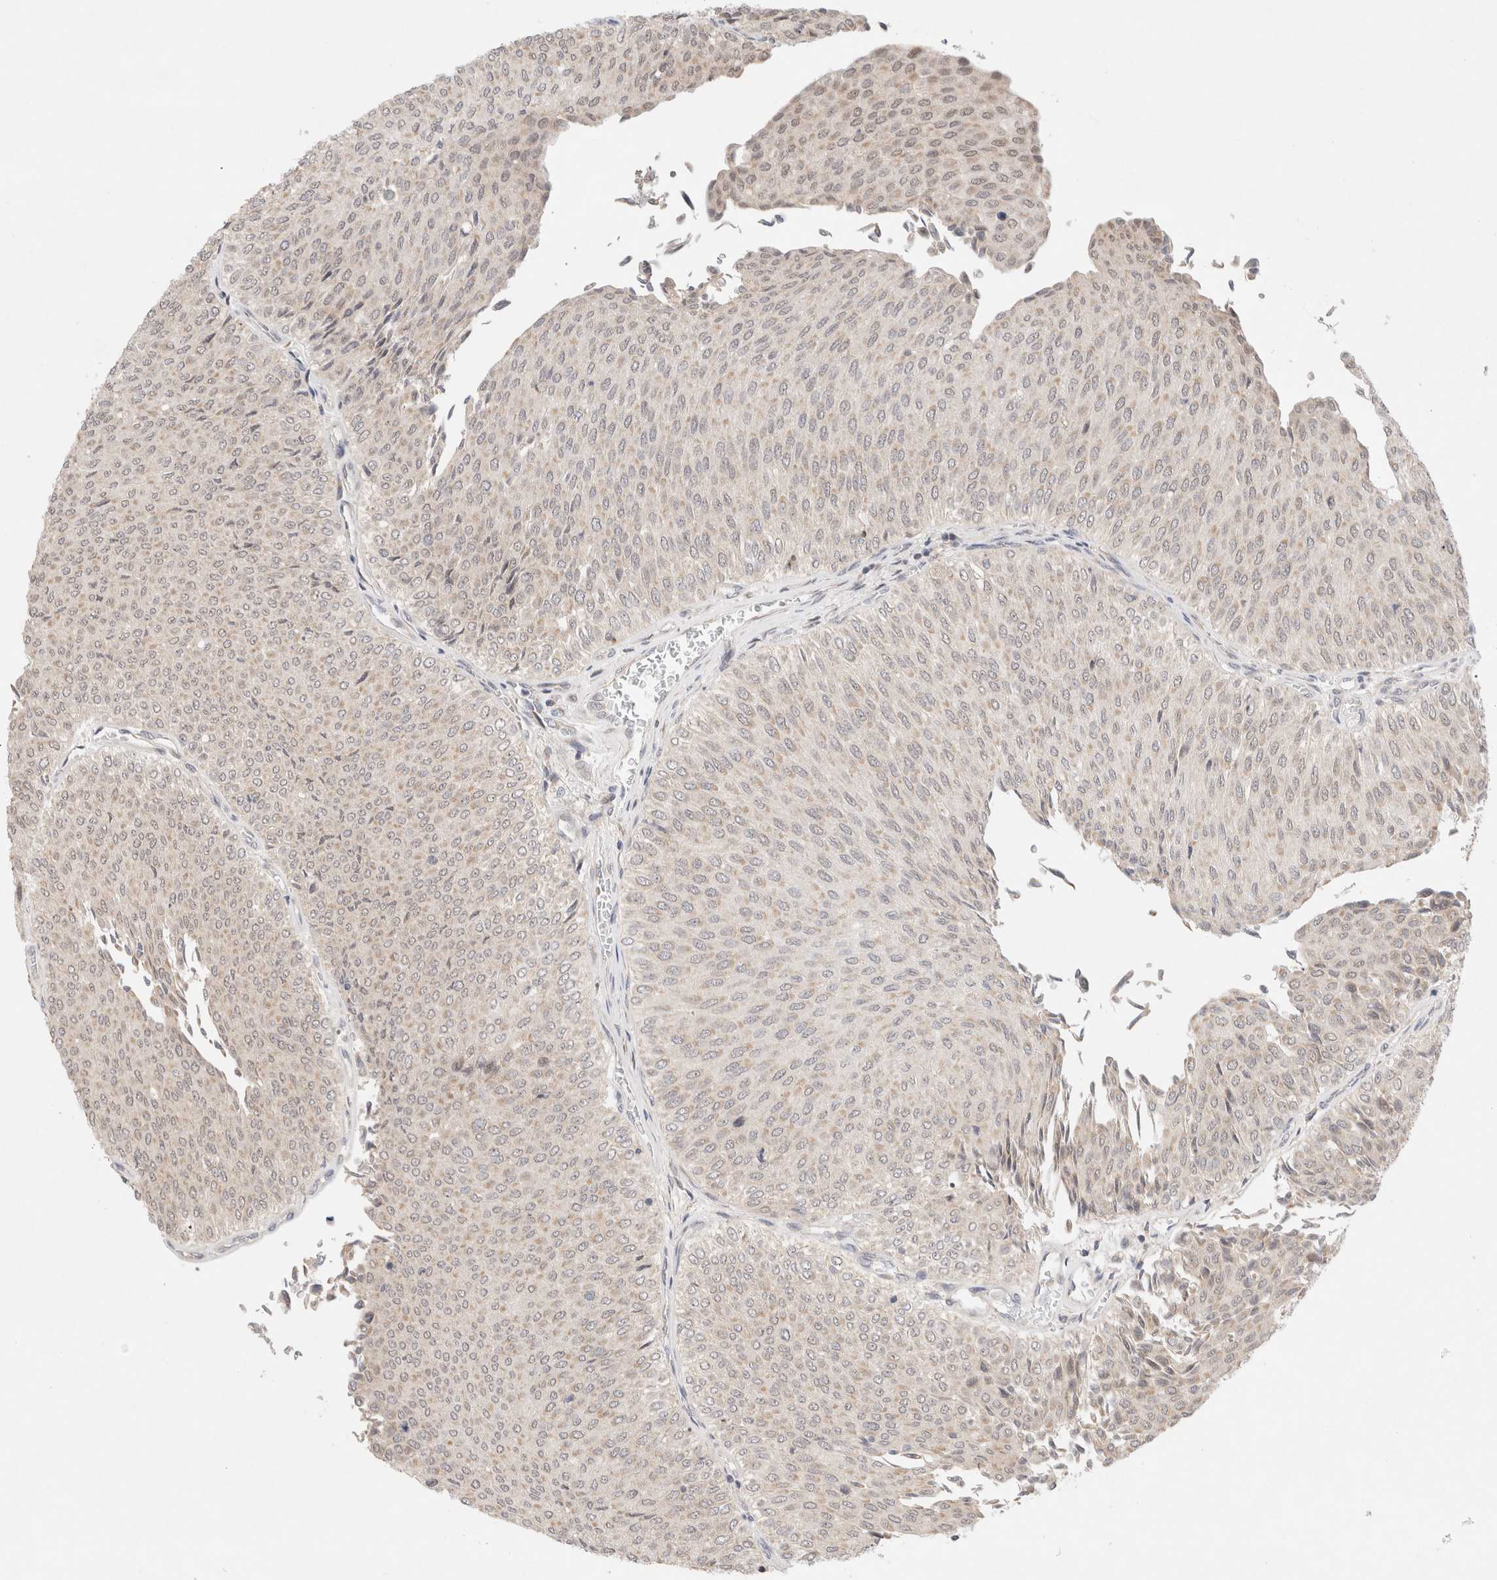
{"staining": {"intensity": "weak", "quantity": "<25%", "location": "cytoplasmic/membranous"}, "tissue": "urothelial cancer", "cell_type": "Tumor cells", "image_type": "cancer", "snomed": [{"axis": "morphology", "description": "Urothelial carcinoma, Low grade"}, {"axis": "topography", "description": "Urinary bladder"}], "caption": "DAB (3,3'-diaminobenzidine) immunohistochemical staining of urothelial carcinoma (low-grade) displays no significant positivity in tumor cells.", "gene": "ERI3", "patient": {"sex": "male", "age": 78}}